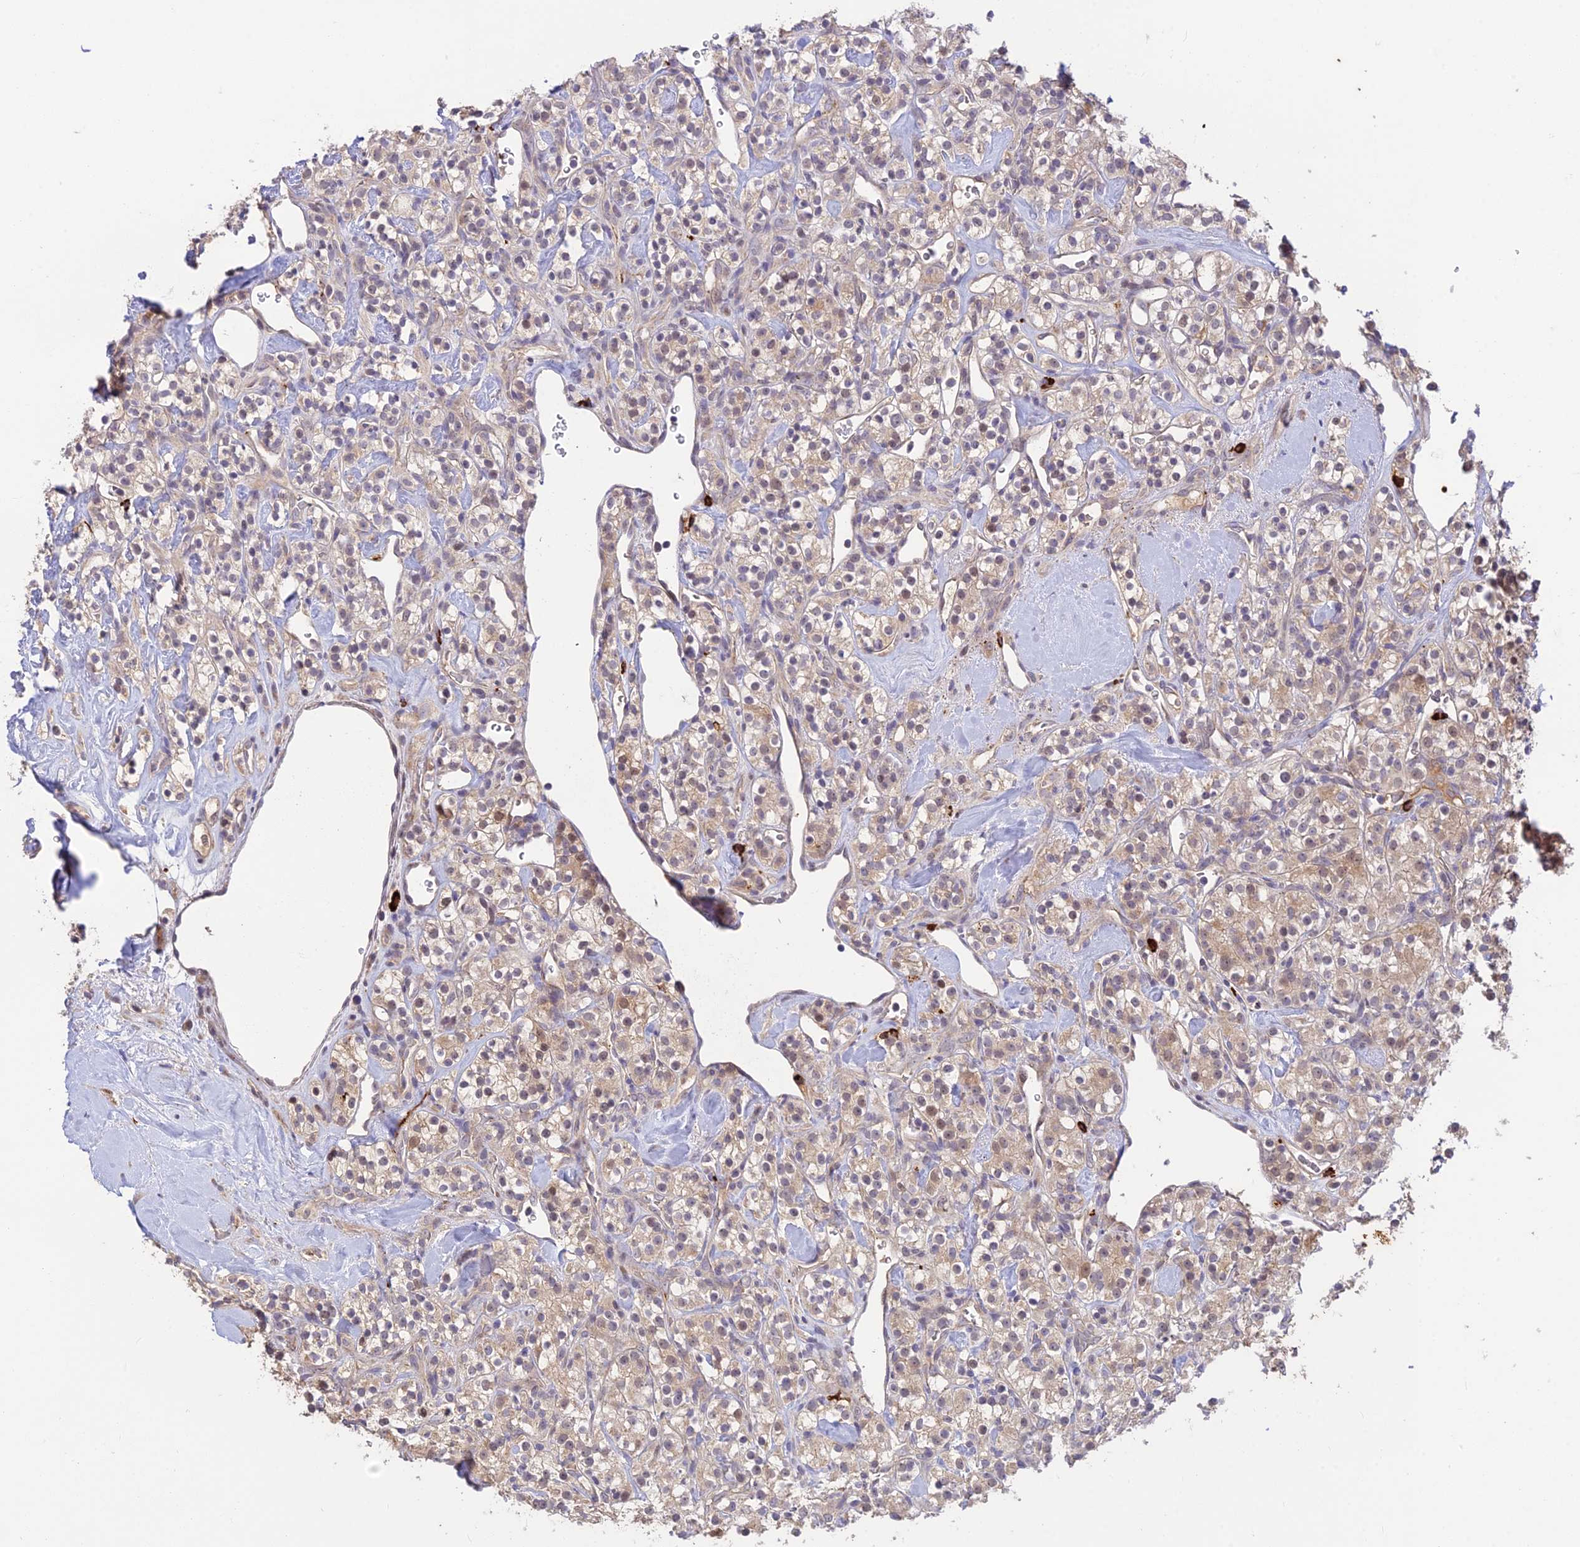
{"staining": {"intensity": "negative", "quantity": "none", "location": "none"}, "tissue": "renal cancer", "cell_type": "Tumor cells", "image_type": "cancer", "snomed": [{"axis": "morphology", "description": "Adenocarcinoma, NOS"}, {"axis": "topography", "description": "Kidney"}], "caption": "Tumor cells show no significant positivity in adenocarcinoma (renal).", "gene": "ASPDH", "patient": {"sex": "male", "age": 77}}